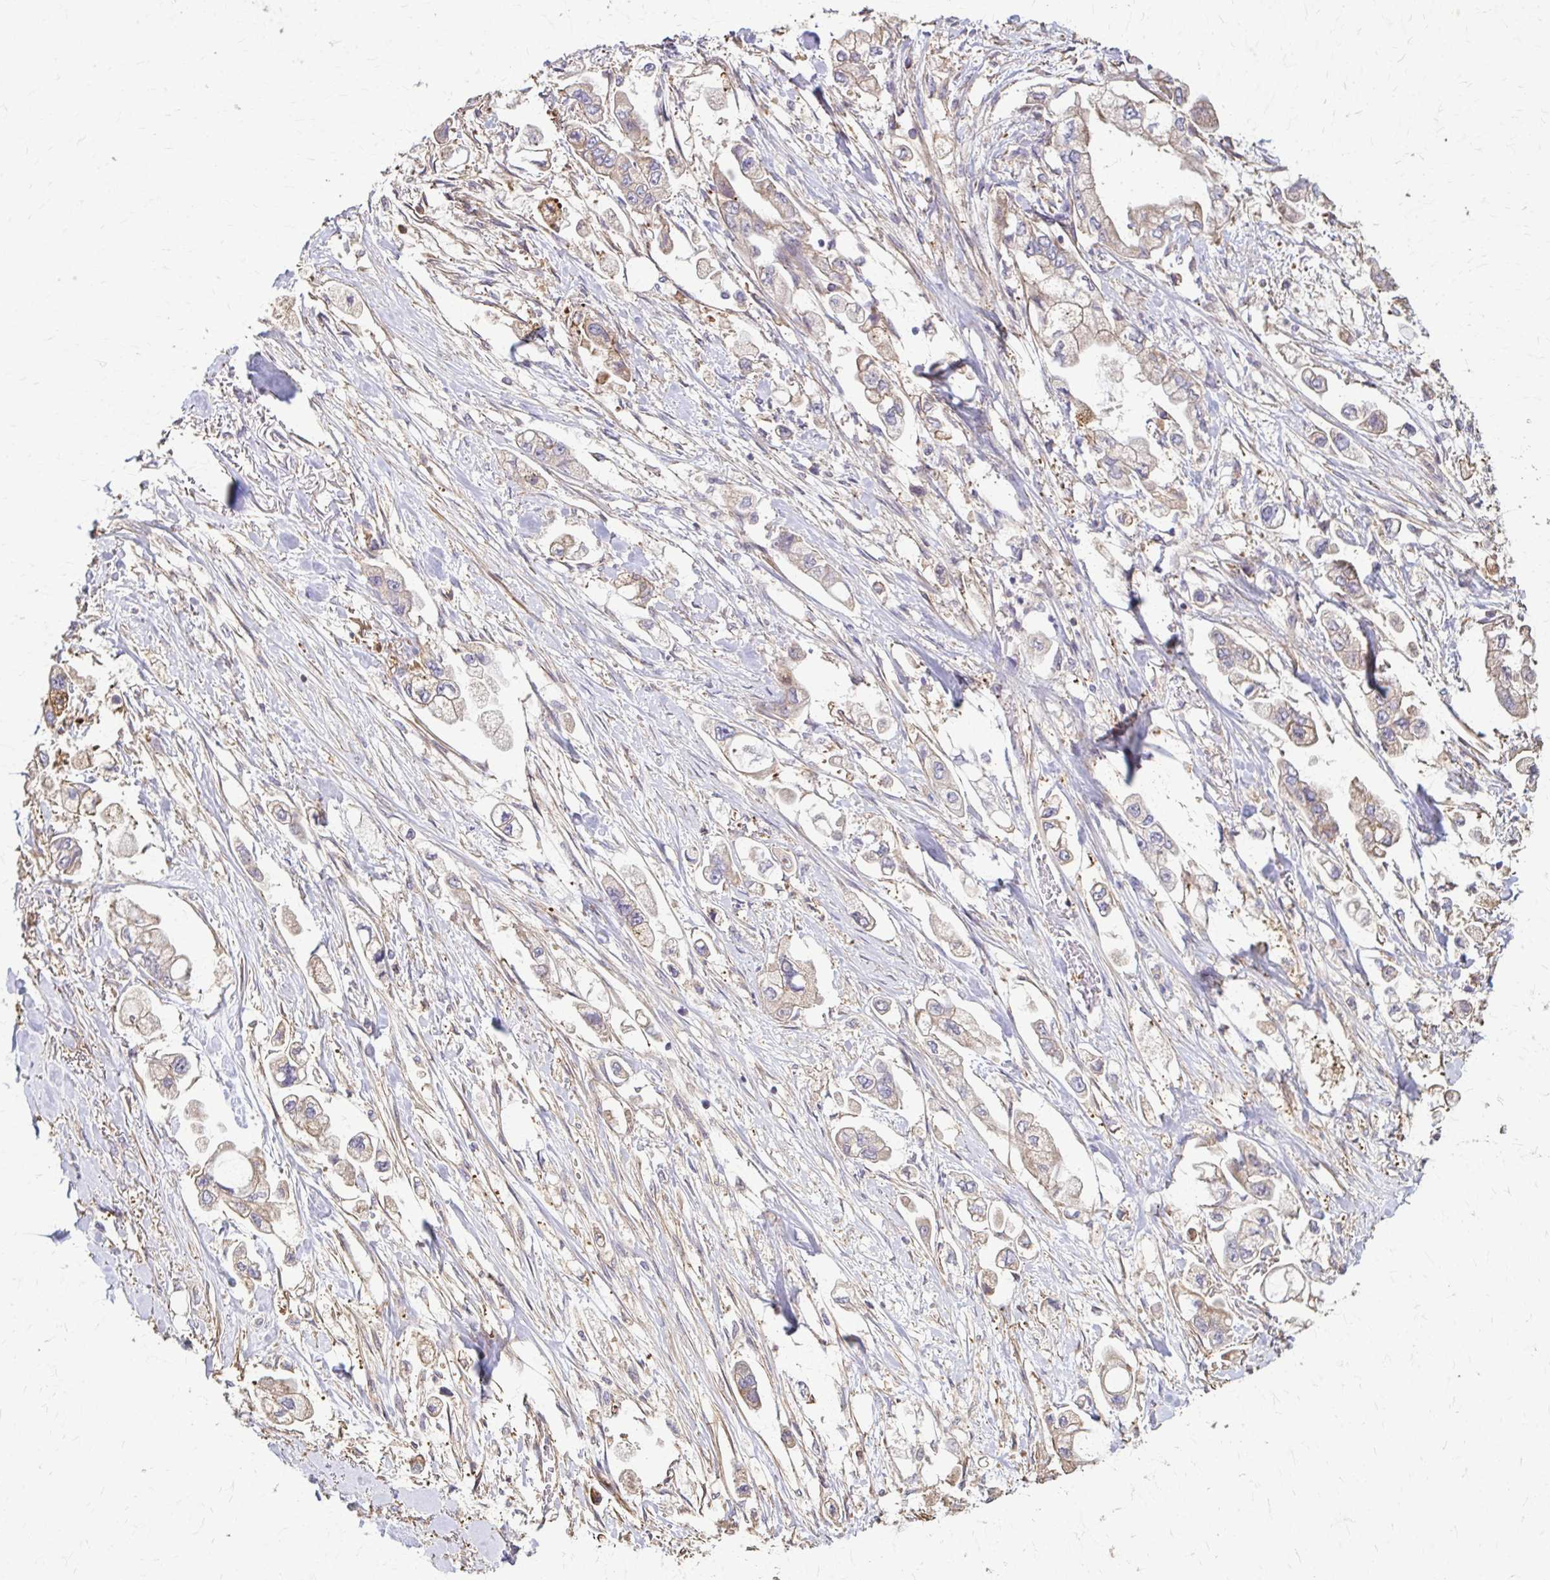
{"staining": {"intensity": "weak", "quantity": "25%-75%", "location": "cytoplasmic/membranous"}, "tissue": "stomach cancer", "cell_type": "Tumor cells", "image_type": "cancer", "snomed": [{"axis": "morphology", "description": "Adenocarcinoma, NOS"}, {"axis": "topography", "description": "Stomach"}], "caption": "Human stomach cancer (adenocarcinoma) stained for a protein (brown) reveals weak cytoplasmic/membranous positive expression in about 25%-75% of tumor cells.", "gene": "DSP", "patient": {"sex": "male", "age": 62}}